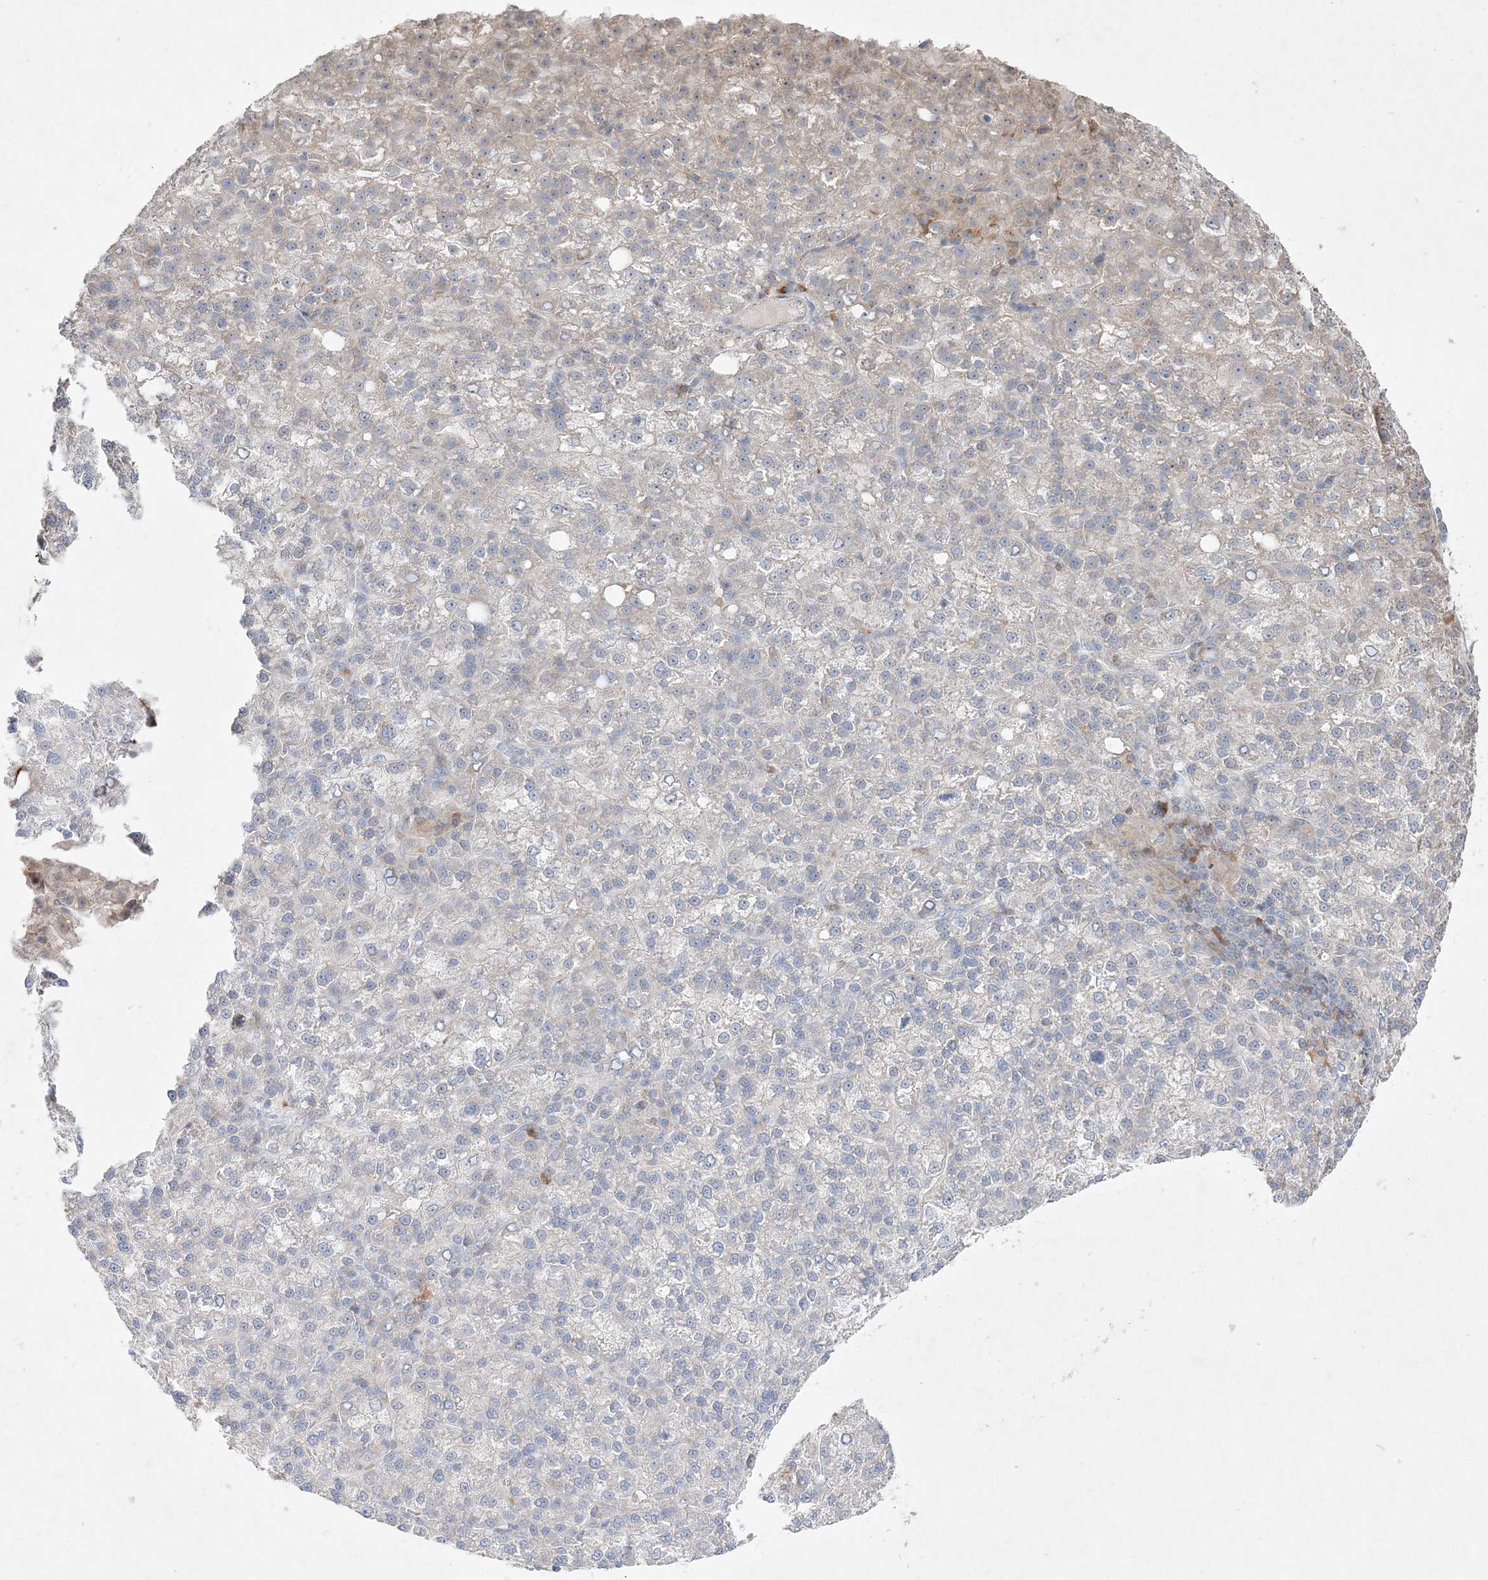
{"staining": {"intensity": "weak", "quantity": "<25%", "location": "cytoplasmic/membranous"}, "tissue": "liver cancer", "cell_type": "Tumor cells", "image_type": "cancer", "snomed": [{"axis": "morphology", "description": "Carcinoma, Hepatocellular, NOS"}, {"axis": "topography", "description": "Liver"}], "caption": "An immunohistochemistry (IHC) photomicrograph of liver cancer (hepatocellular carcinoma) is shown. There is no staining in tumor cells of liver cancer (hepatocellular carcinoma).", "gene": "CLNK", "patient": {"sex": "female", "age": 58}}